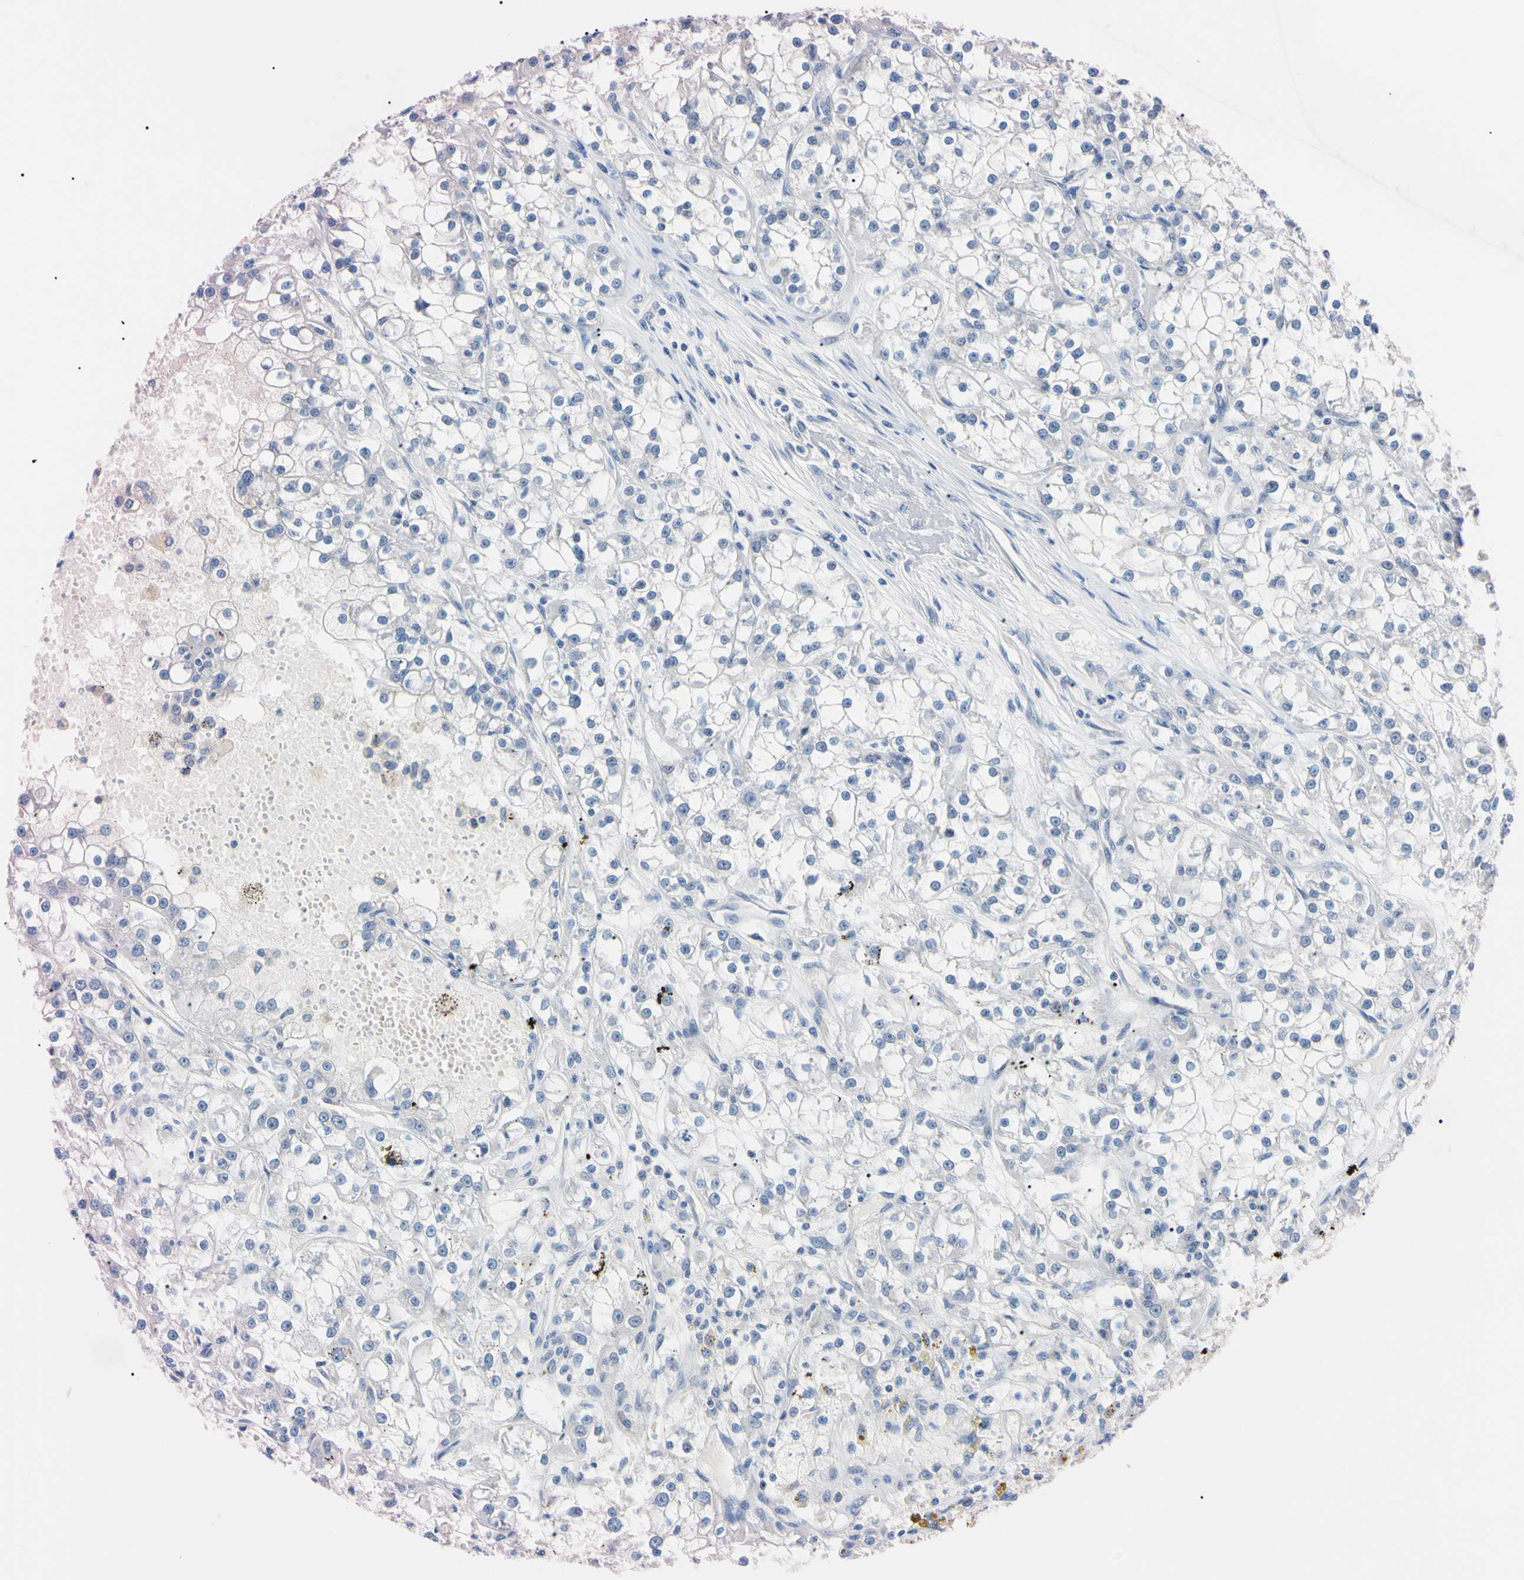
{"staining": {"intensity": "negative", "quantity": "none", "location": "none"}, "tissue": "renal cancer", "cell_type": "Tumor cells", "image_type": "cancer", "snomed": [{"axis": "morphology", "description": "Adenocarcinoma, NOS"}, {"axis": "topography", "description": "Kidney"}], "caption": "This is a histopathology image of IHC staining of renal cancer (adenocarcinoma), which shows no expression in tumor cells.", "gene": "RARS1", "patient": {"sex": "female", "age": 52}}